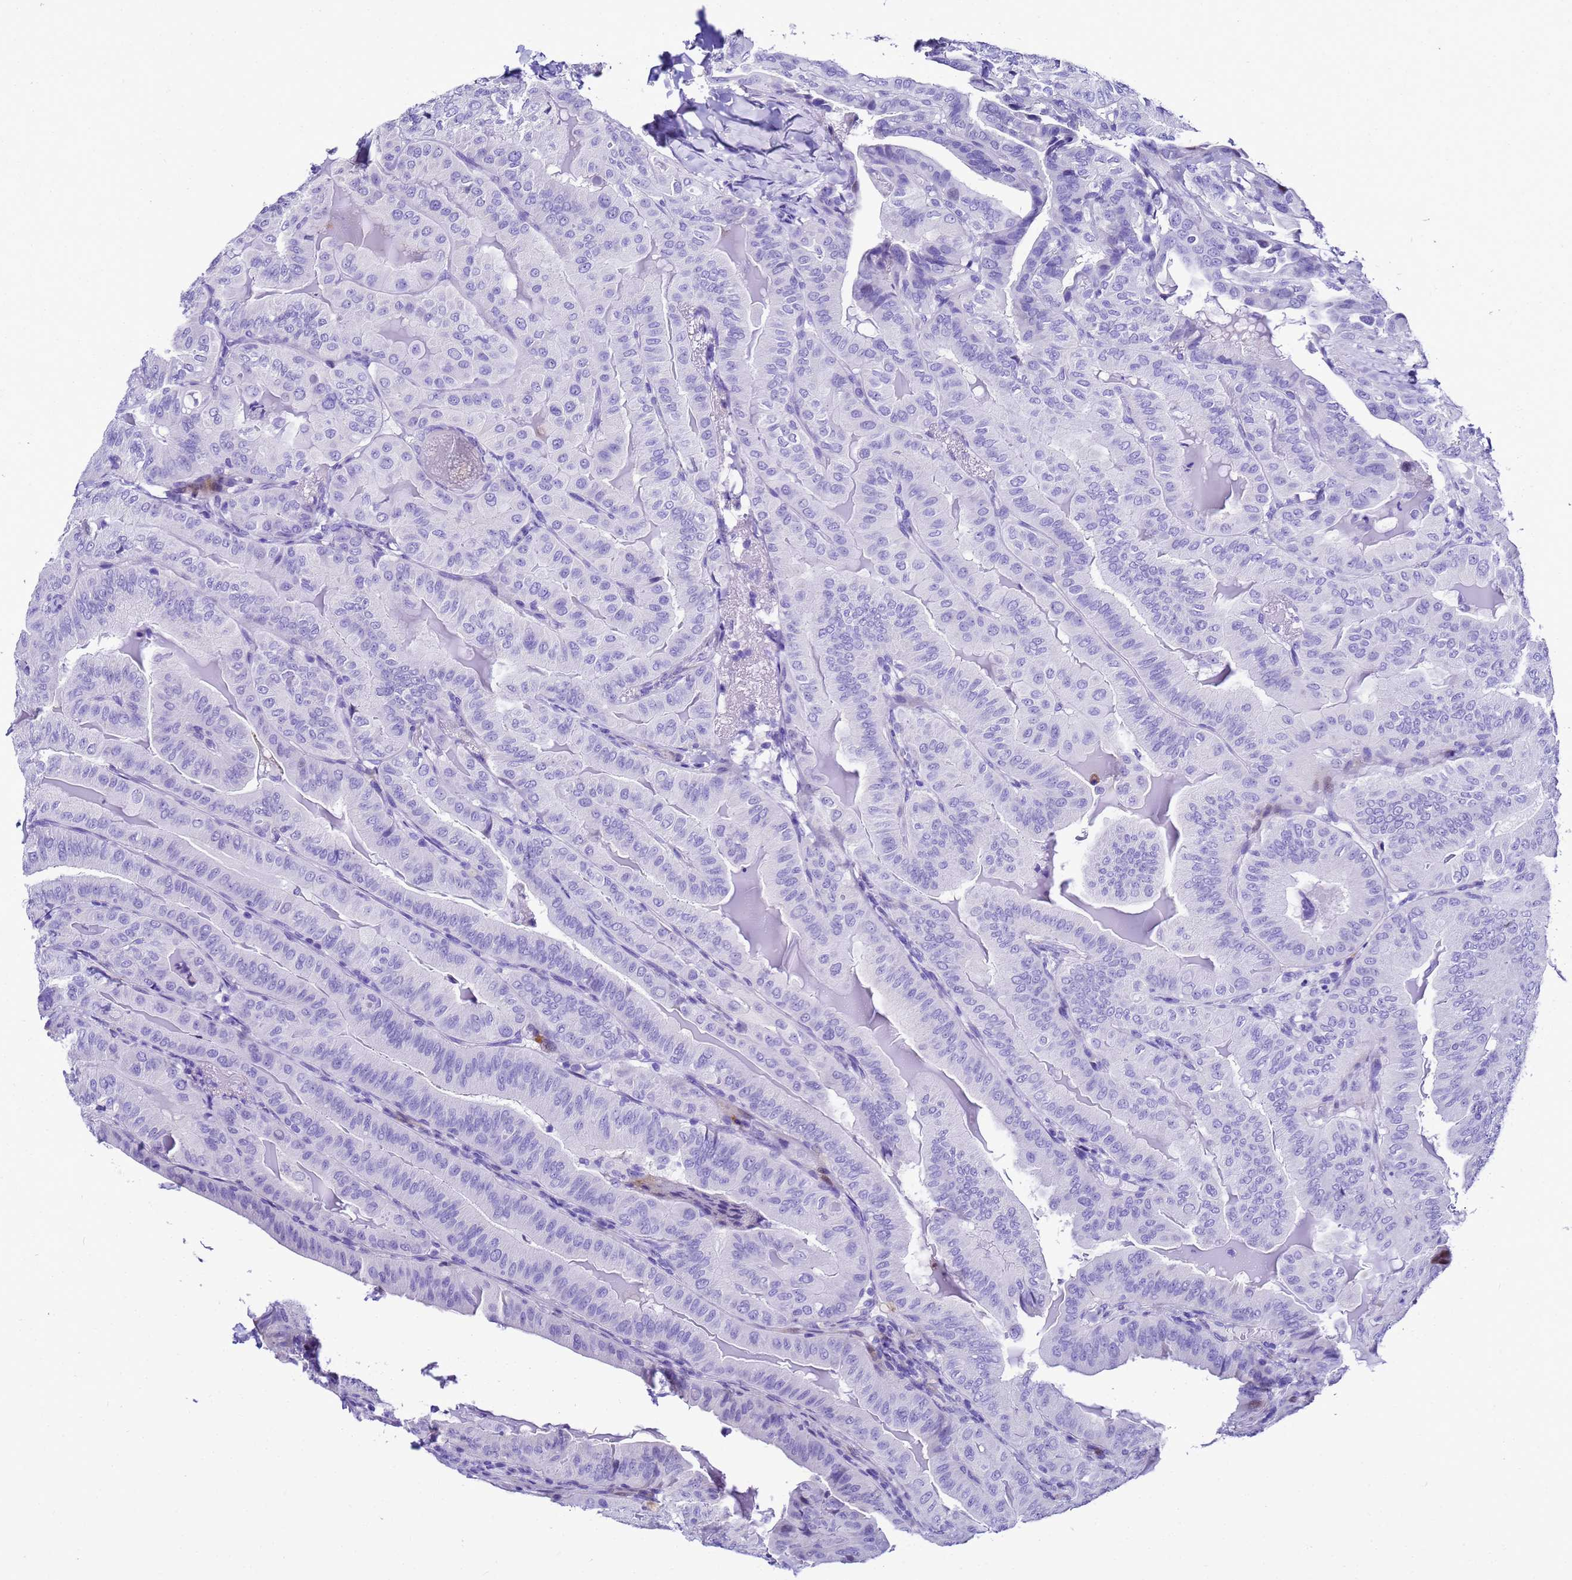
{"staining": {"intensity": "weak", "quantity": "<25%", "location": "cytoplasmic/membranous"}, "tissue": "thyroid cancer", "cell_type": "Tumor cells", "image_type": "cancer", "snomed": [{"axis": "morphology", "description": "Papillary adenocarcinoma, NOS"}, {"axis": "topography", "description": "Thyroid gland"}], "caption": "Micrograph shows no protein staining in tumor cells of papillary adenocarcinoma (thyroid) tissue.", "gene": "UGT2B10", "patient": {"sex": "female", "age": 68}}